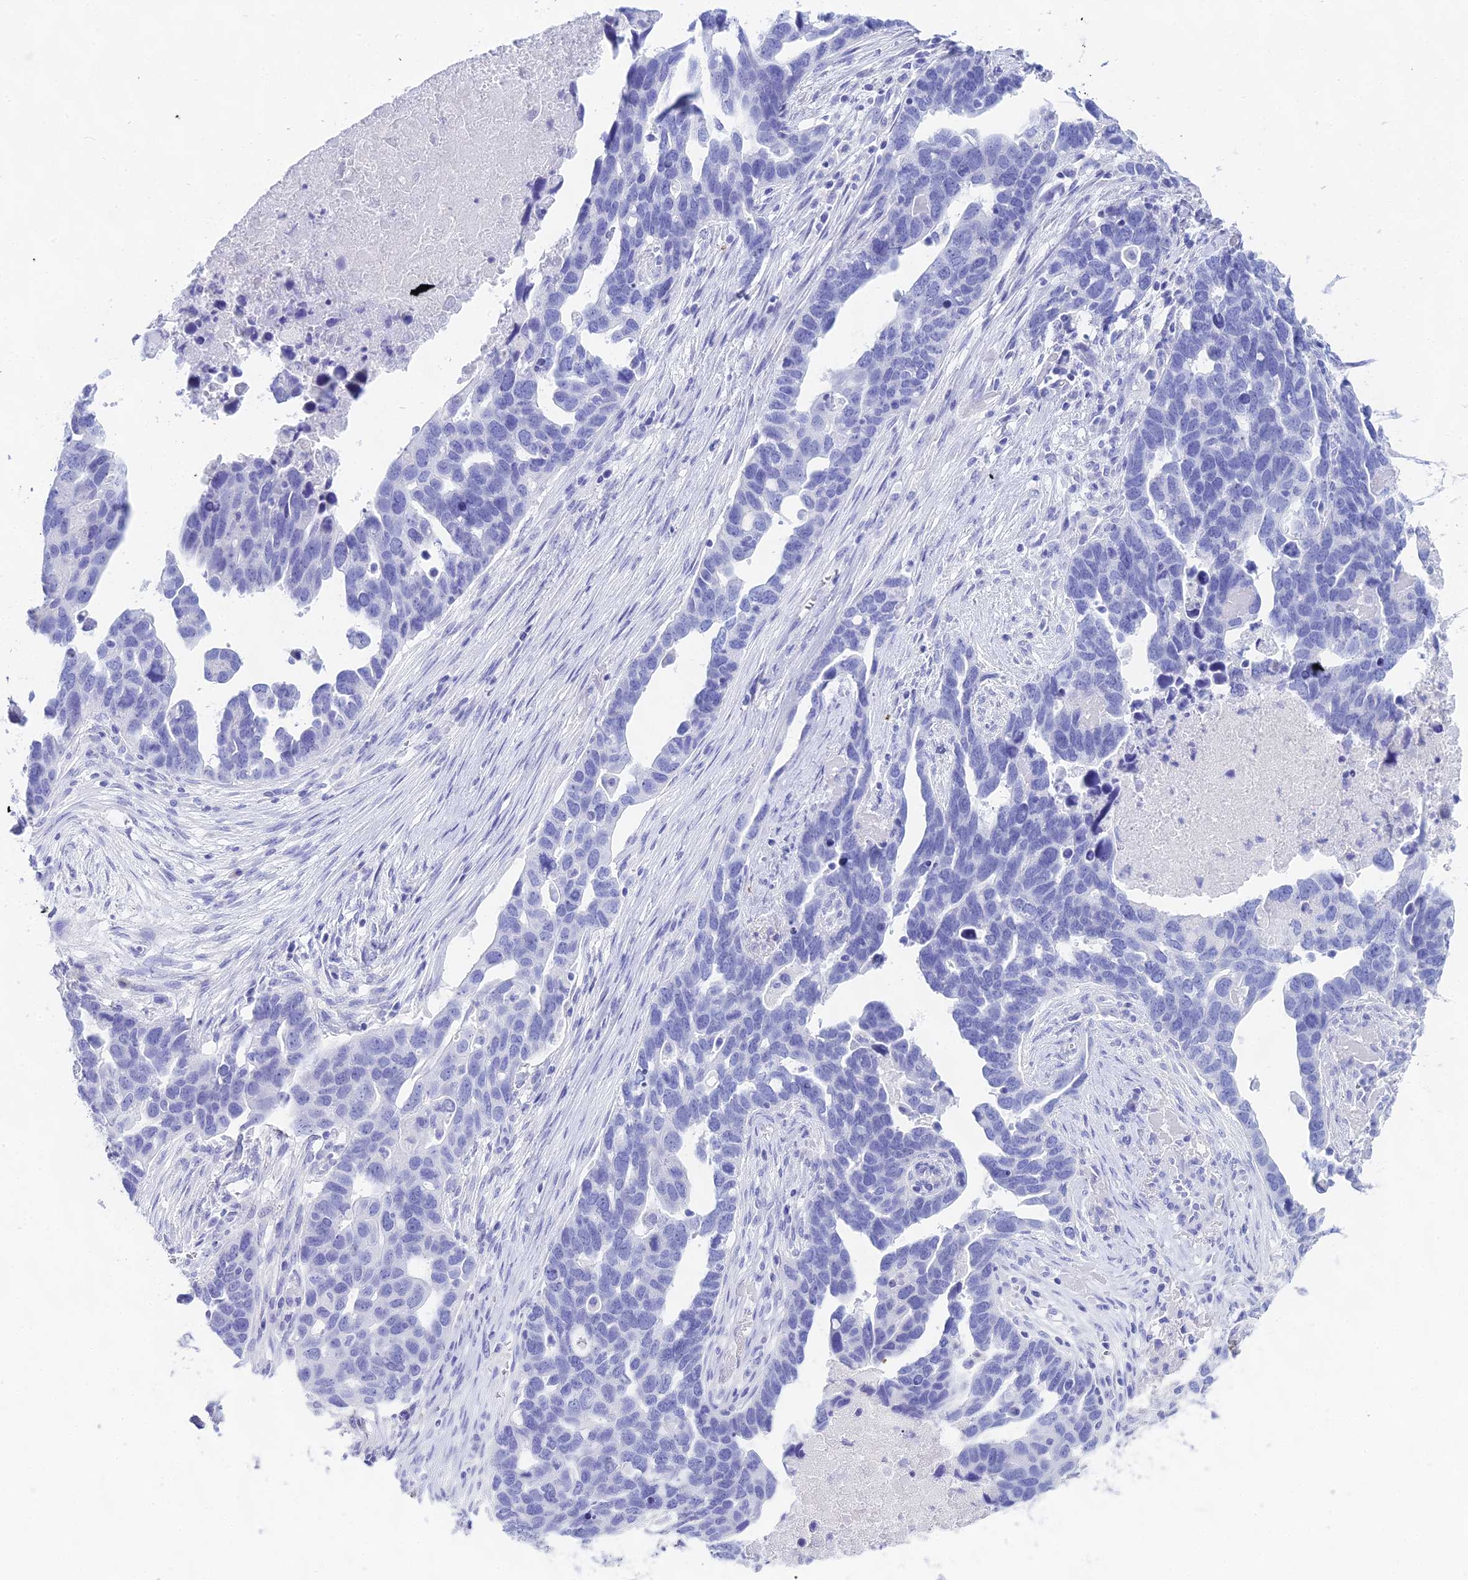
{"staining": {"intensity": "negative", "quantity": "none", "location": "none"}, "tissue": "ovarian cancer", "cell_type": "Tumor cells", "image_type": "cancer", "snomed": [{"axis": "morphology", "description": "Cystadenocarcinoma, serous, NOS"}, {"axis": "topography", "description": "Ovary"}], "caption": "Immunohistochemistry (IHC) micrograph of serous cystadenocarcinoma (ovarian) stained for a protein (brown), which exhibits no positivity in tumor cells.", "gene": "CGB2", "patient": {"sex": "female", "age": 54}}